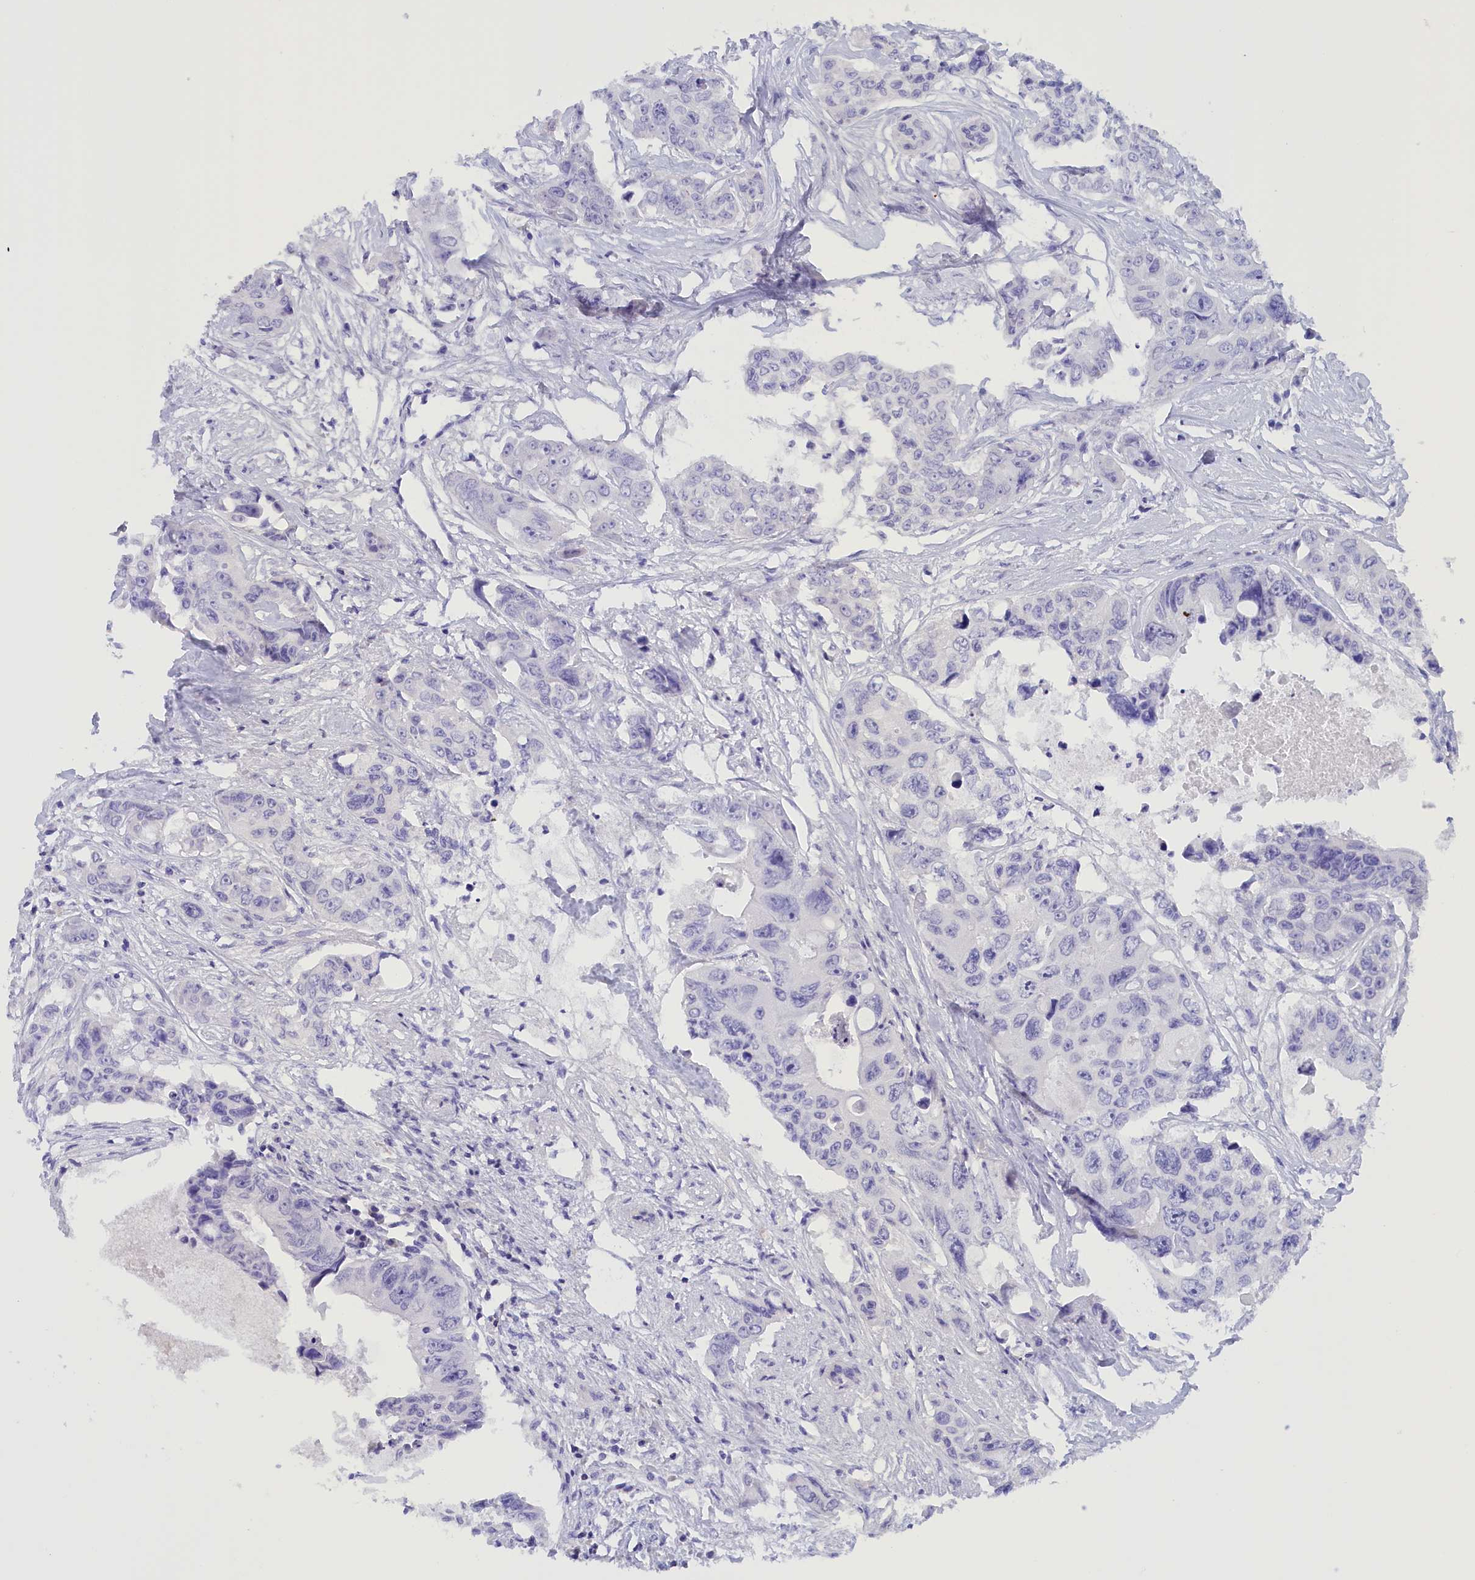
{"staining": {"intensity": "negative", "quantity": "none", "location": "none"}, "tissue": "colorectal cancer", "cell_type": "Tumor cells", "image_type": "cancer", "snomed": [{"axis": "morphology", "description": "Adenocarcinoma, NOS"}, {"axis": "topography", "description": "Rectum"}], "caption": "An immunohistochemistry (IHC) micrograph of colorectal adenocarcinoma is shown. There is no staining in tumor cells of colorectal adenocarcinoma.", "gene": "PROK2", "patient": {"sex": "male", "age": 87}}